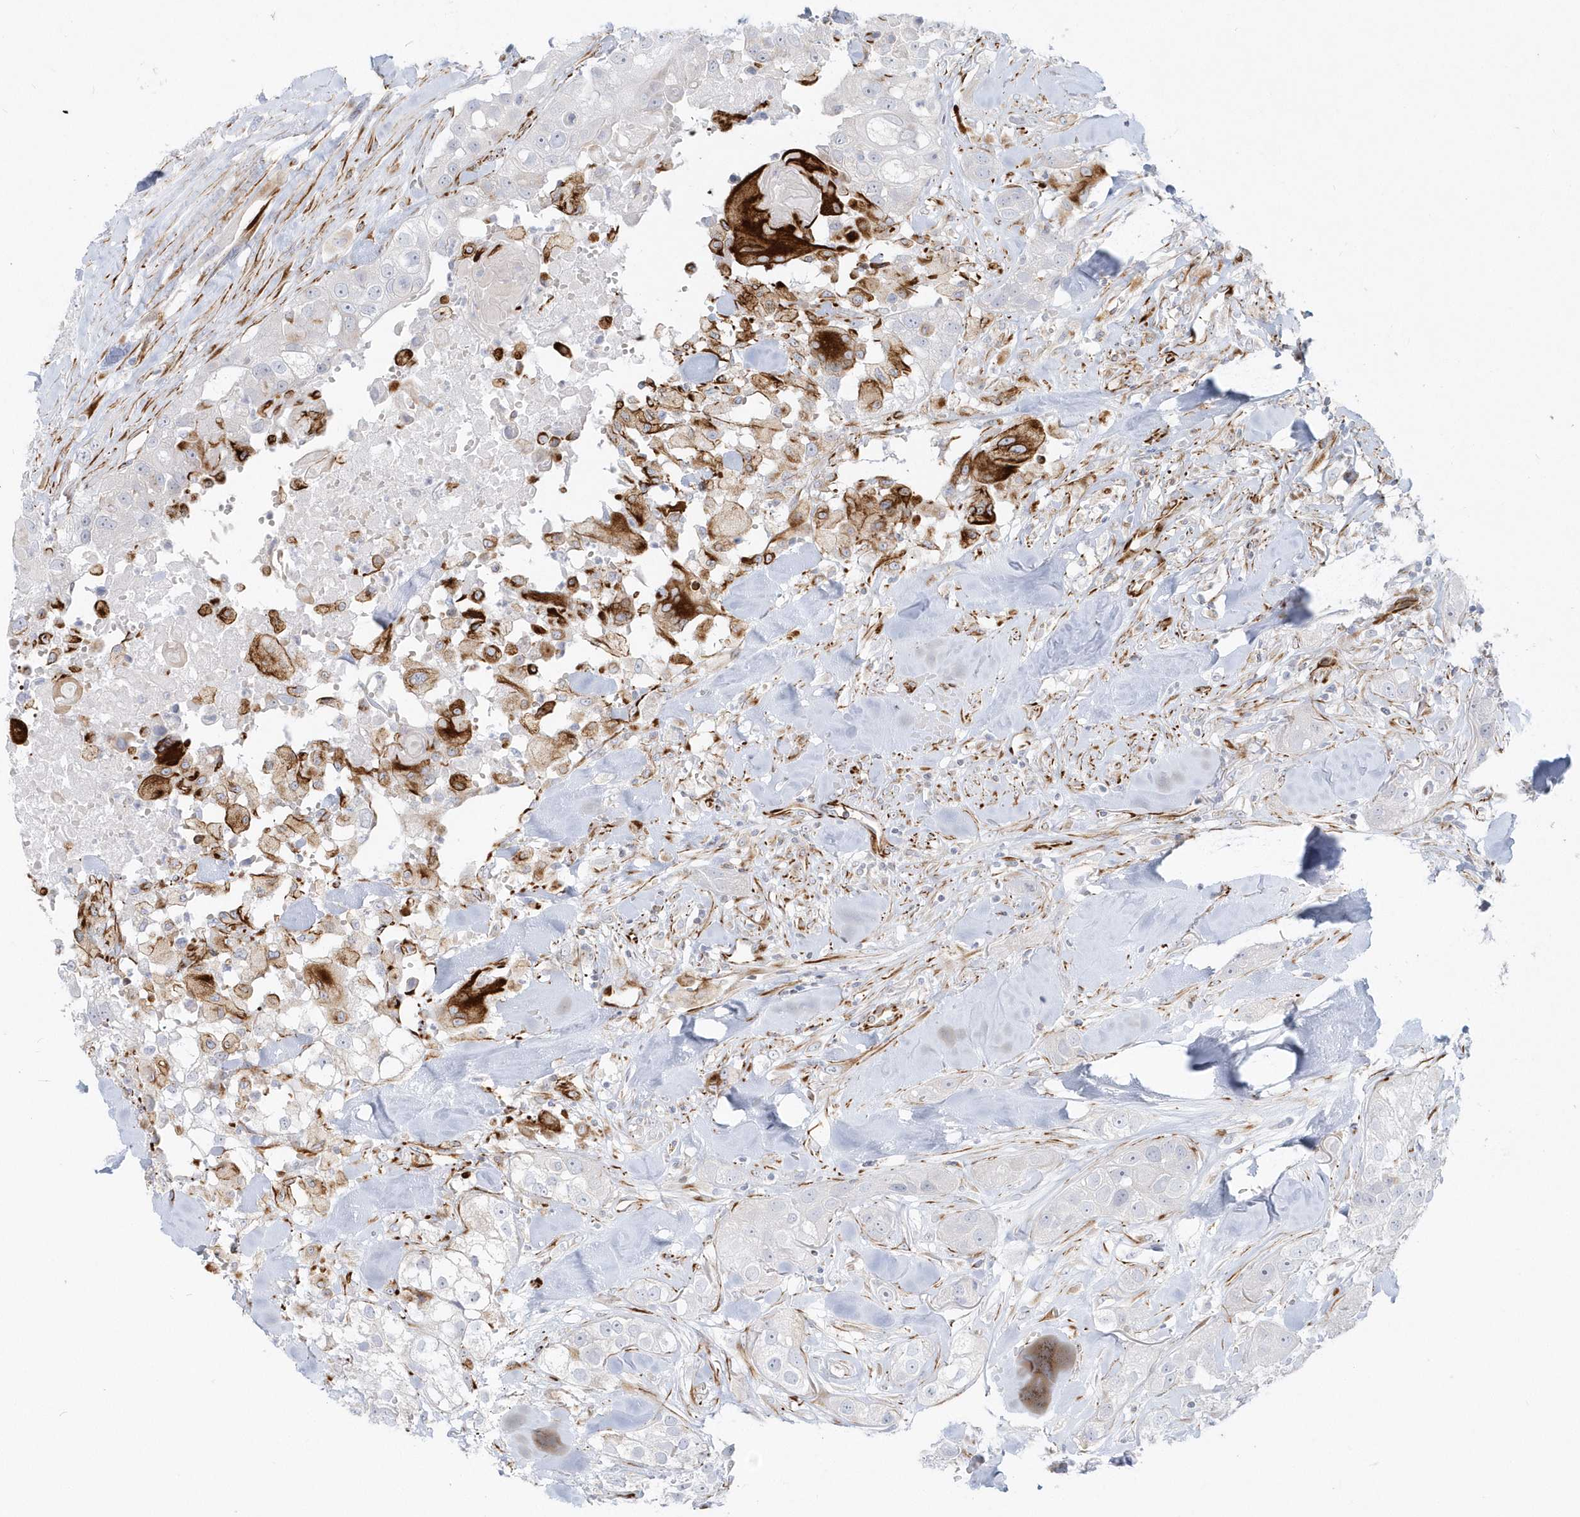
{"staining": {"intensity": "negative", "quantity": "none", "location": "none"}, "tissue": "head and neck cancer", "cell_type": "Tumor cells", "image_type": "cancer", "snomed": [{"axis": "morphology", "description": "Normal tissue, NOS"}, {"axis": "morphology", "description": "Squamous cell carcinoma, NOS"}, {"axis": "topography", "description": "Skeletal muscle"}, {"axis": "topography", "description": "Head-Neck"}], "caption": "The immunohistochemistry micrograph has no significant expression in tumor cells of head and neck cancer tissue.", "gene": "PPIL6", "patient": {"sex": "male", "age": 51}}